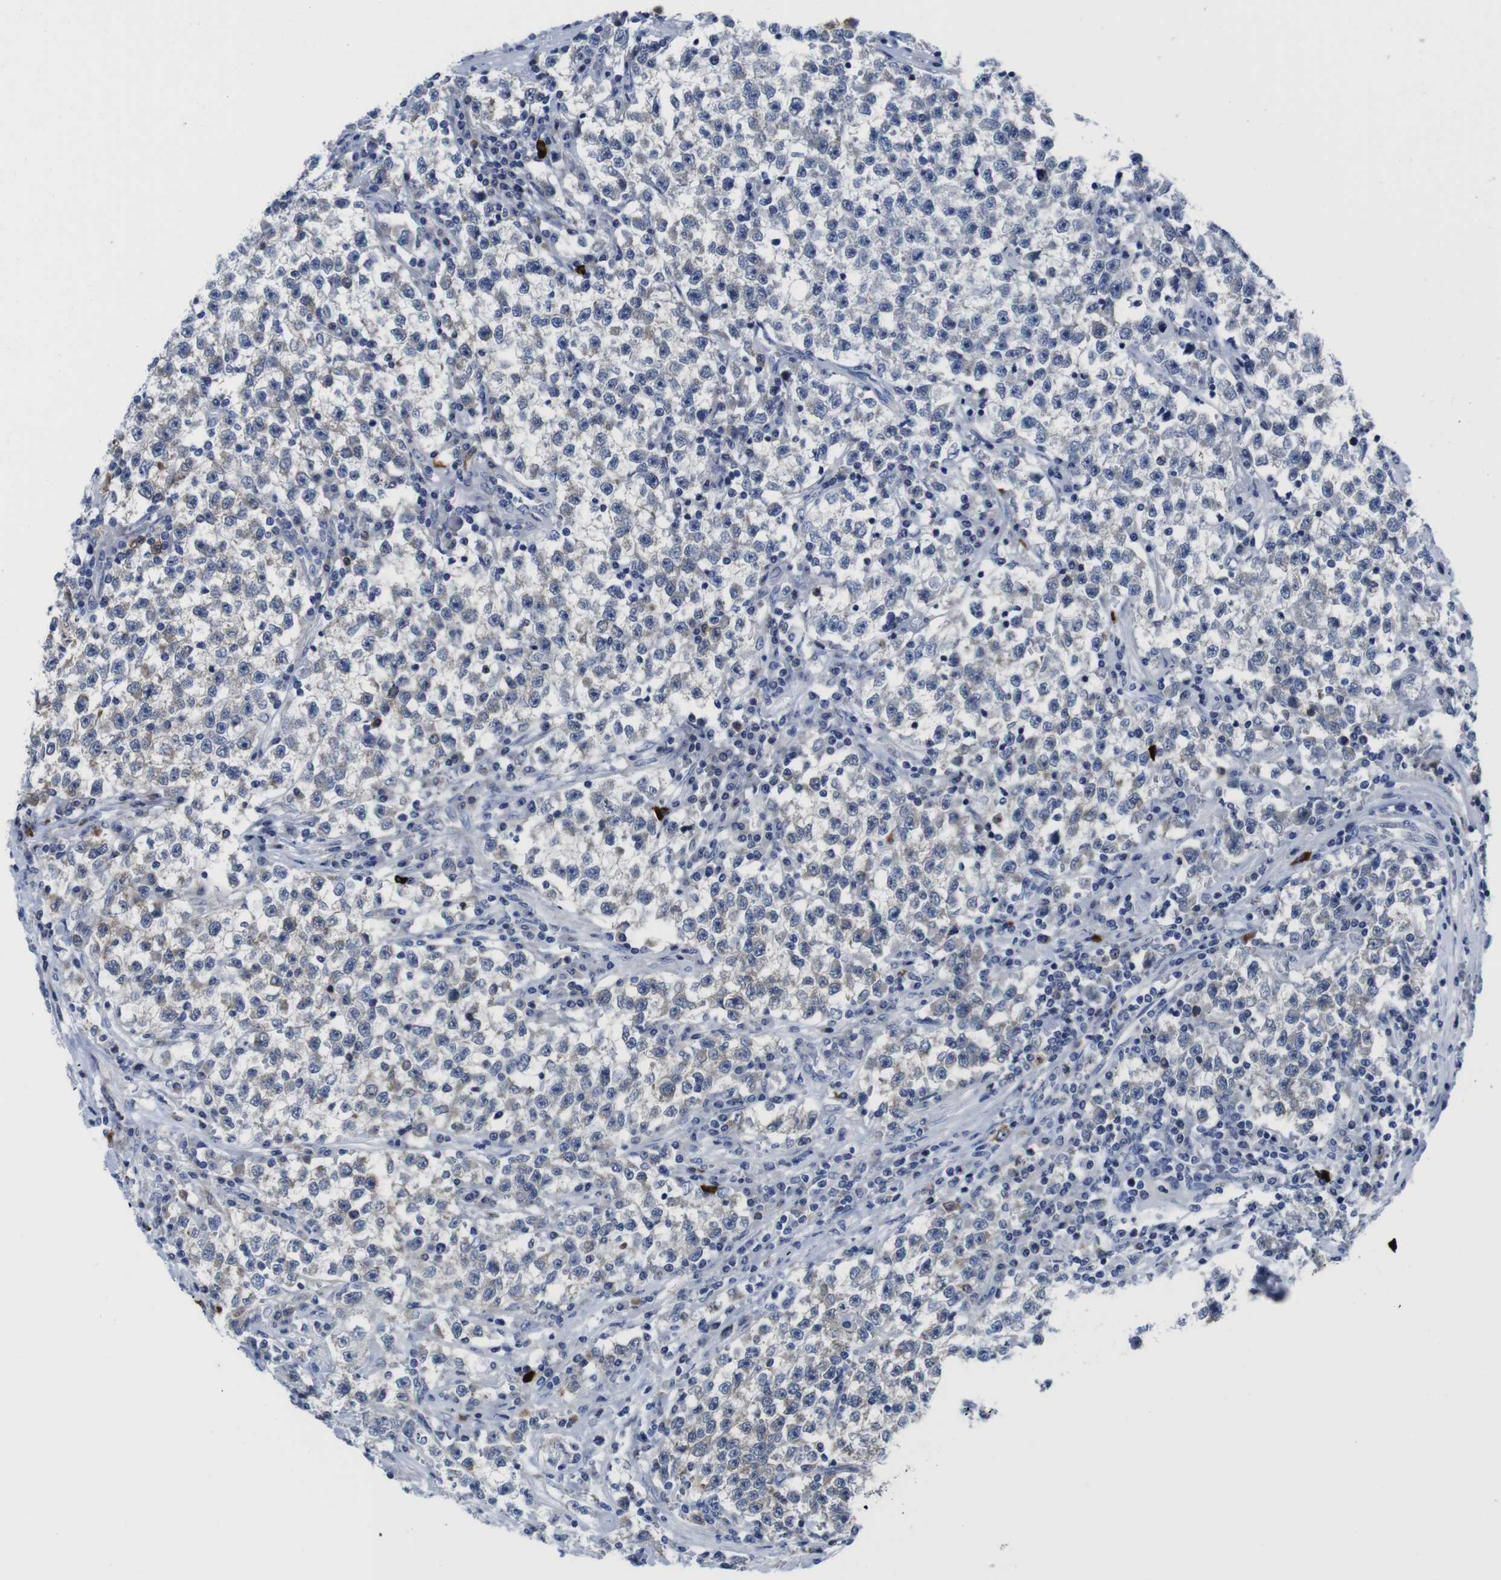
{"staining": {"intensity": "negative", "quantity": "none", "location": "none"}, "tissue": "testis cancer", "cell_type": "Tumor cells", "image_type": "cancer", "snomed": [{"axis": "morphology", "description": "Seminoma, NOS"}, {"axis": "topography", "description": "Testis"}], "caption": "Immunohistochemical staining of seminoma (testis) shows no significant expression in tumor cells.", "gene": "EIF4A1", "patient": {"sex": "male", "age": 22}}